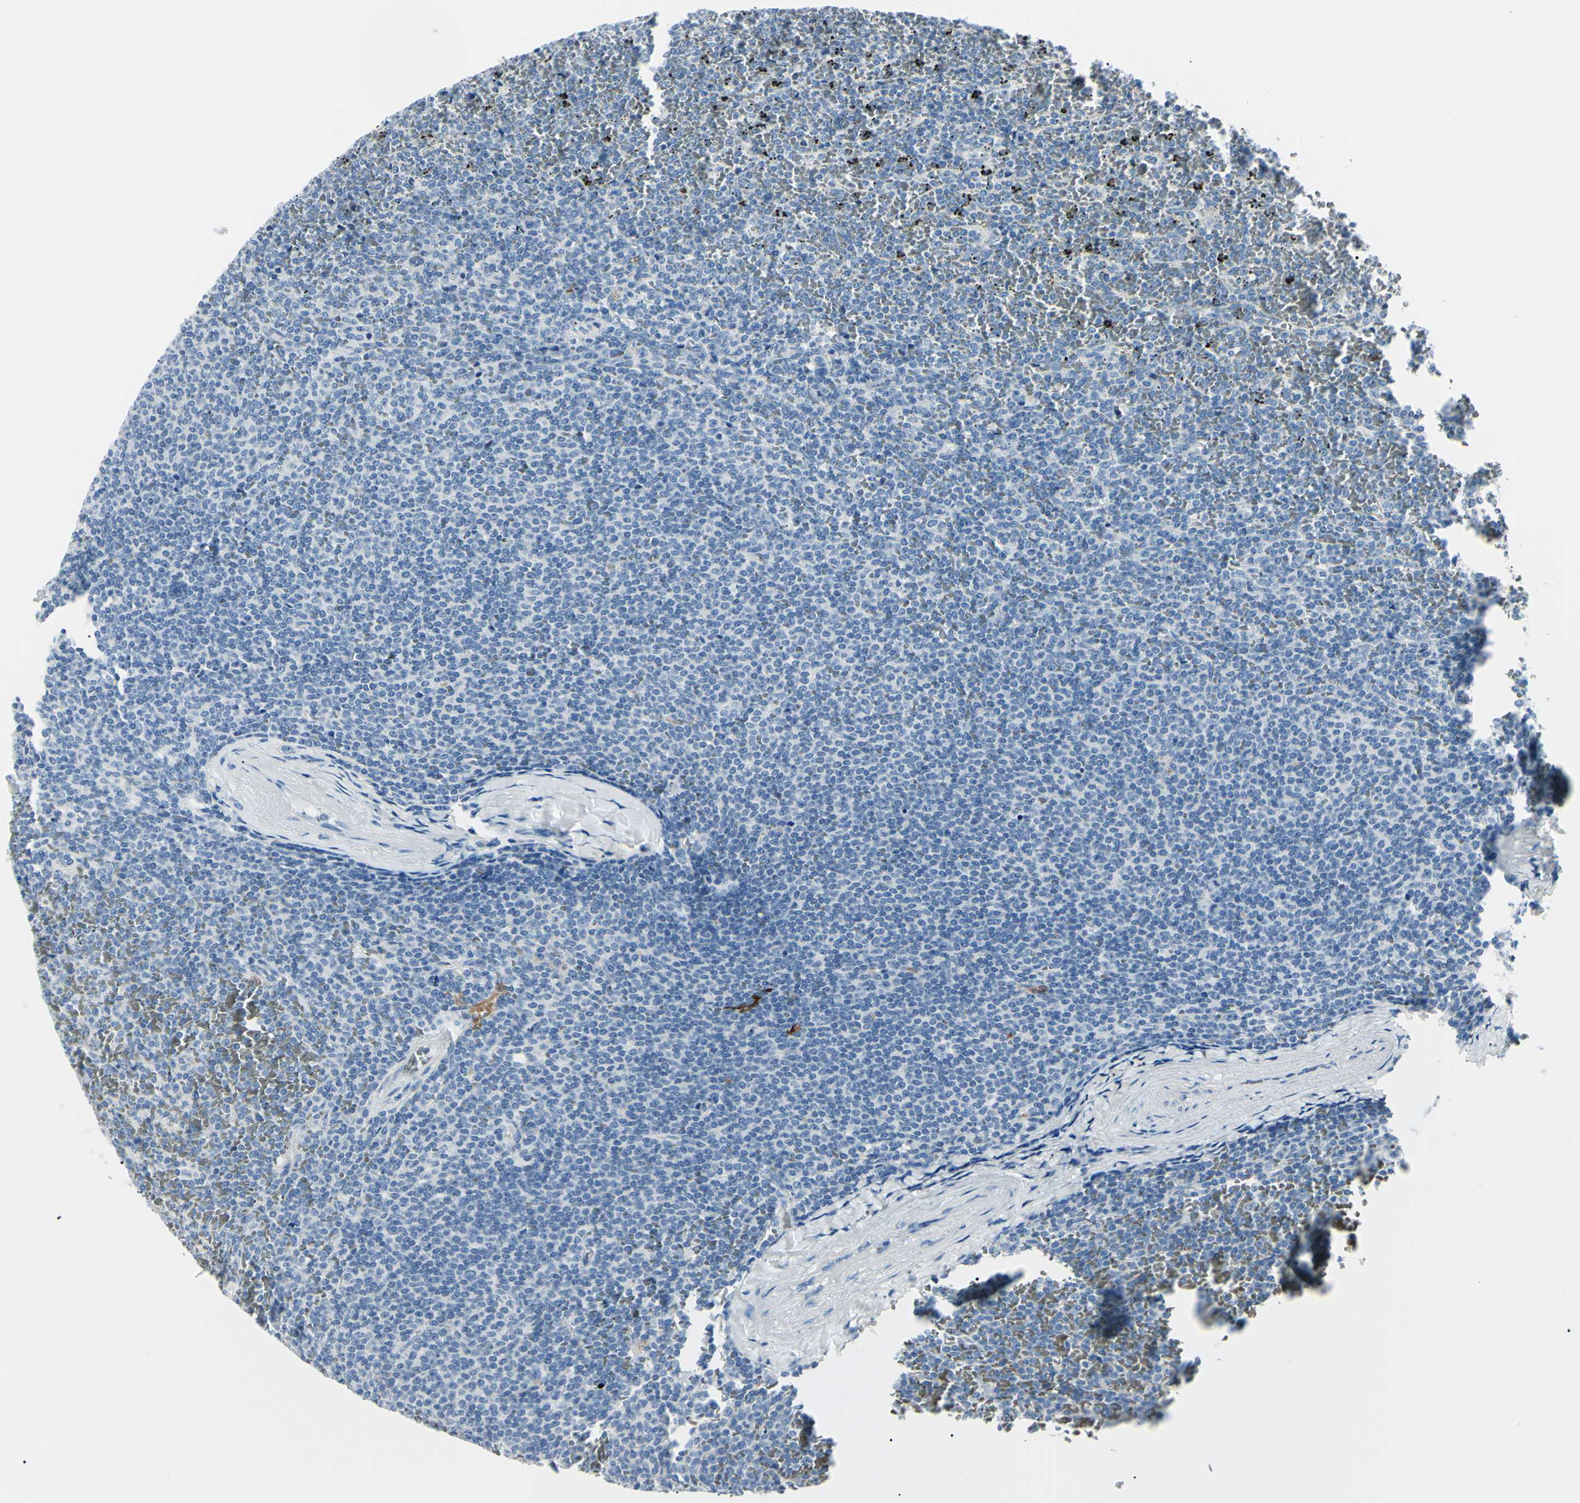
{"staining": {"intensity": "negative", "quantity": "none", "location": "none"}, "tissue": "lymphoma", "cell_type": "Tumor cells", "image_type": "cancer", "snomed": [{"axis": "morphology", "description": "Malignant lymphoma, non-Hodgkin's type, Low grade"}, {"axis": "topography", "description": "Spleen"}], "caption": "Low-grade malignant lymphoma, non-Hodgkin's type stained for a protein using immunohistochemistry (IHC) demonstrates no expression tumor cells.", "gene": "CA2", "patient": {"sex": "female", "age": 77}}